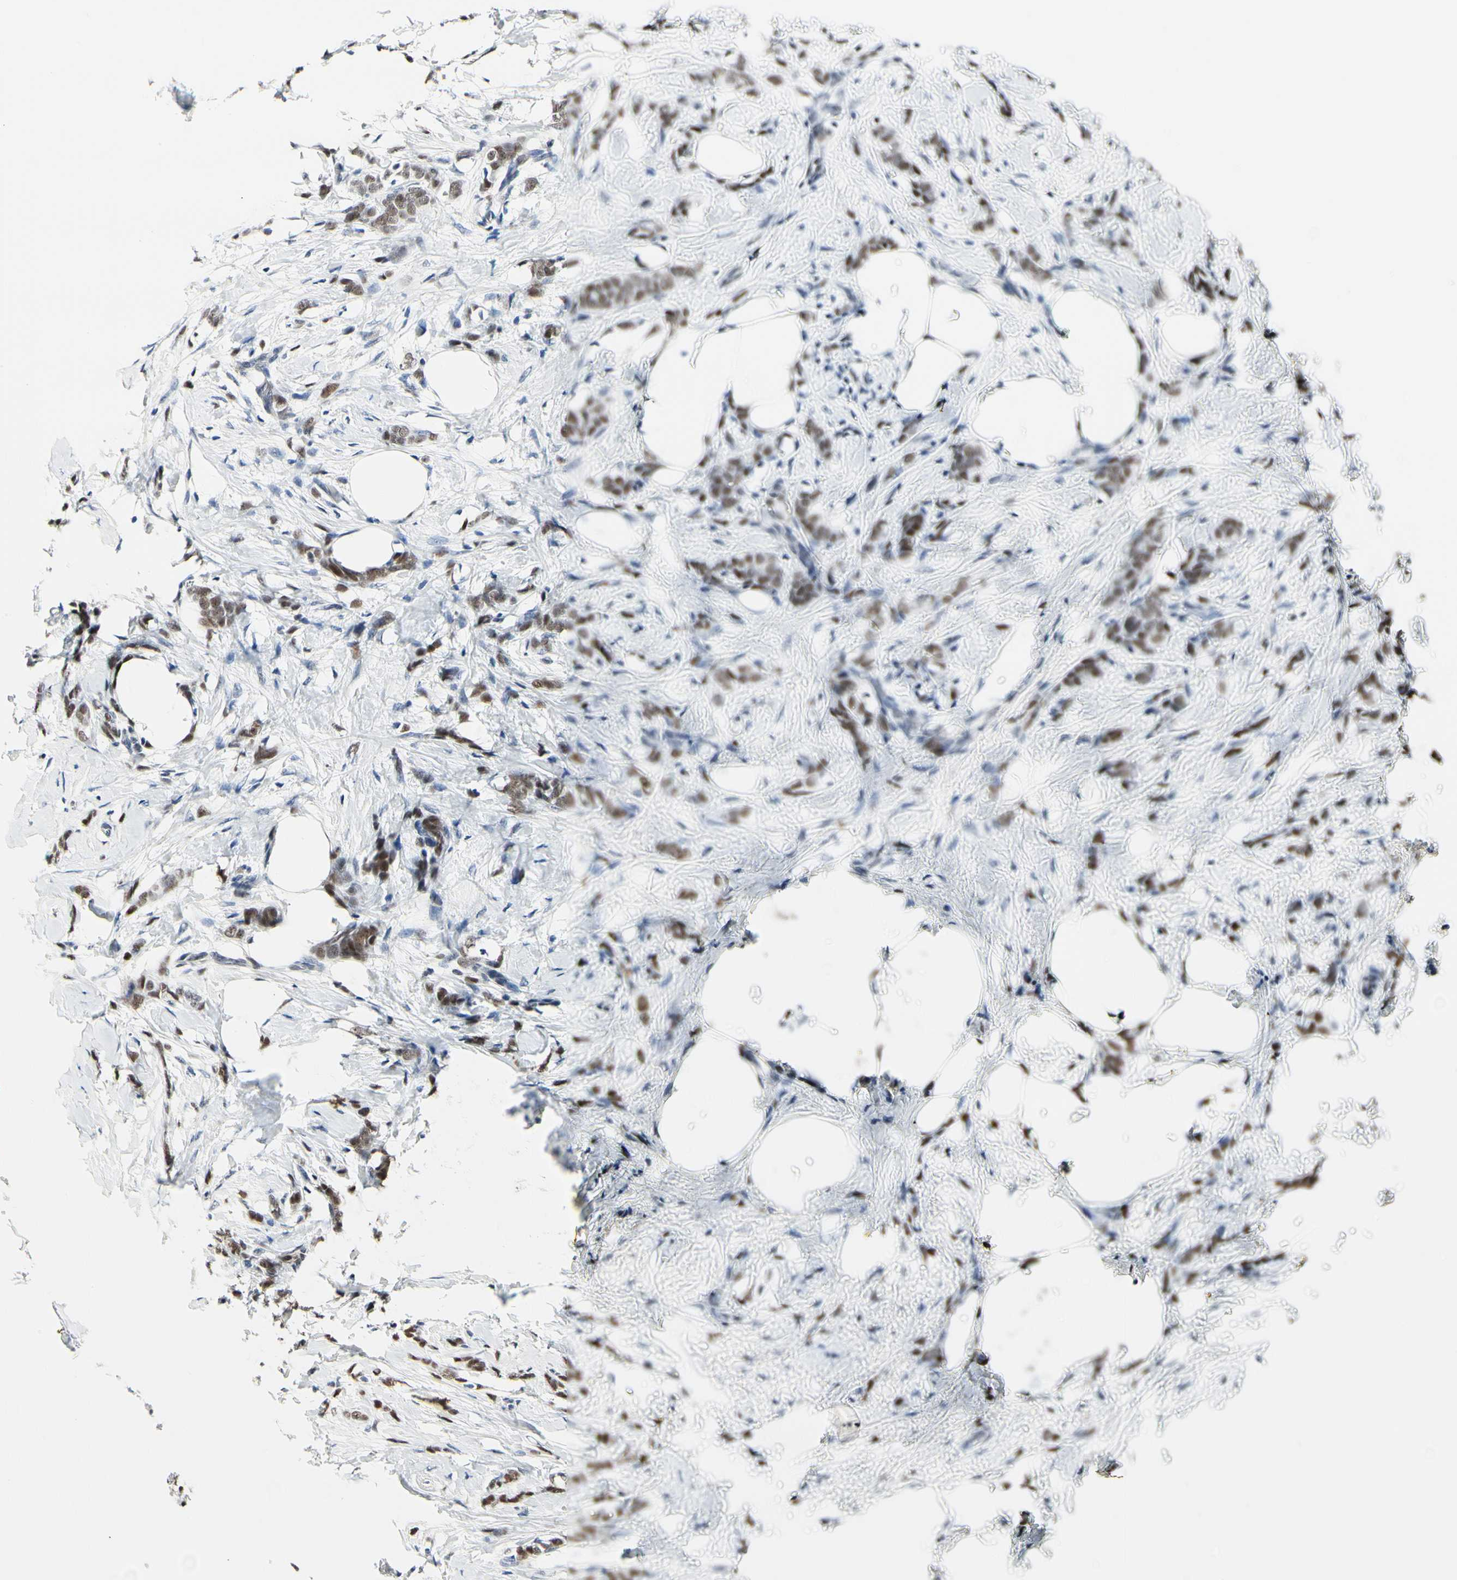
{"staining": {"intensity": "moderate", "quantity": ">75%", "location": "nuclear"}, "tissue": "breast cancer", "cell_type": "Tumor cells", "image_type": "cancer", "snomed": [{"axis": "morphology", "description": "Lobular carcinoma, in situ"}, {"axis": "morphology", "description": "Lobular carcinoma"}, {"axis": "topography", "description": "Breast"}], "caption": "Protein staining of breast cancer (lobular carcinoma in situ) tissue demonstrates moderate nuclear staining in about >75% of tumor cells.", "gene": "NFIA", "patient": {"sex": "female", "age": 41}}